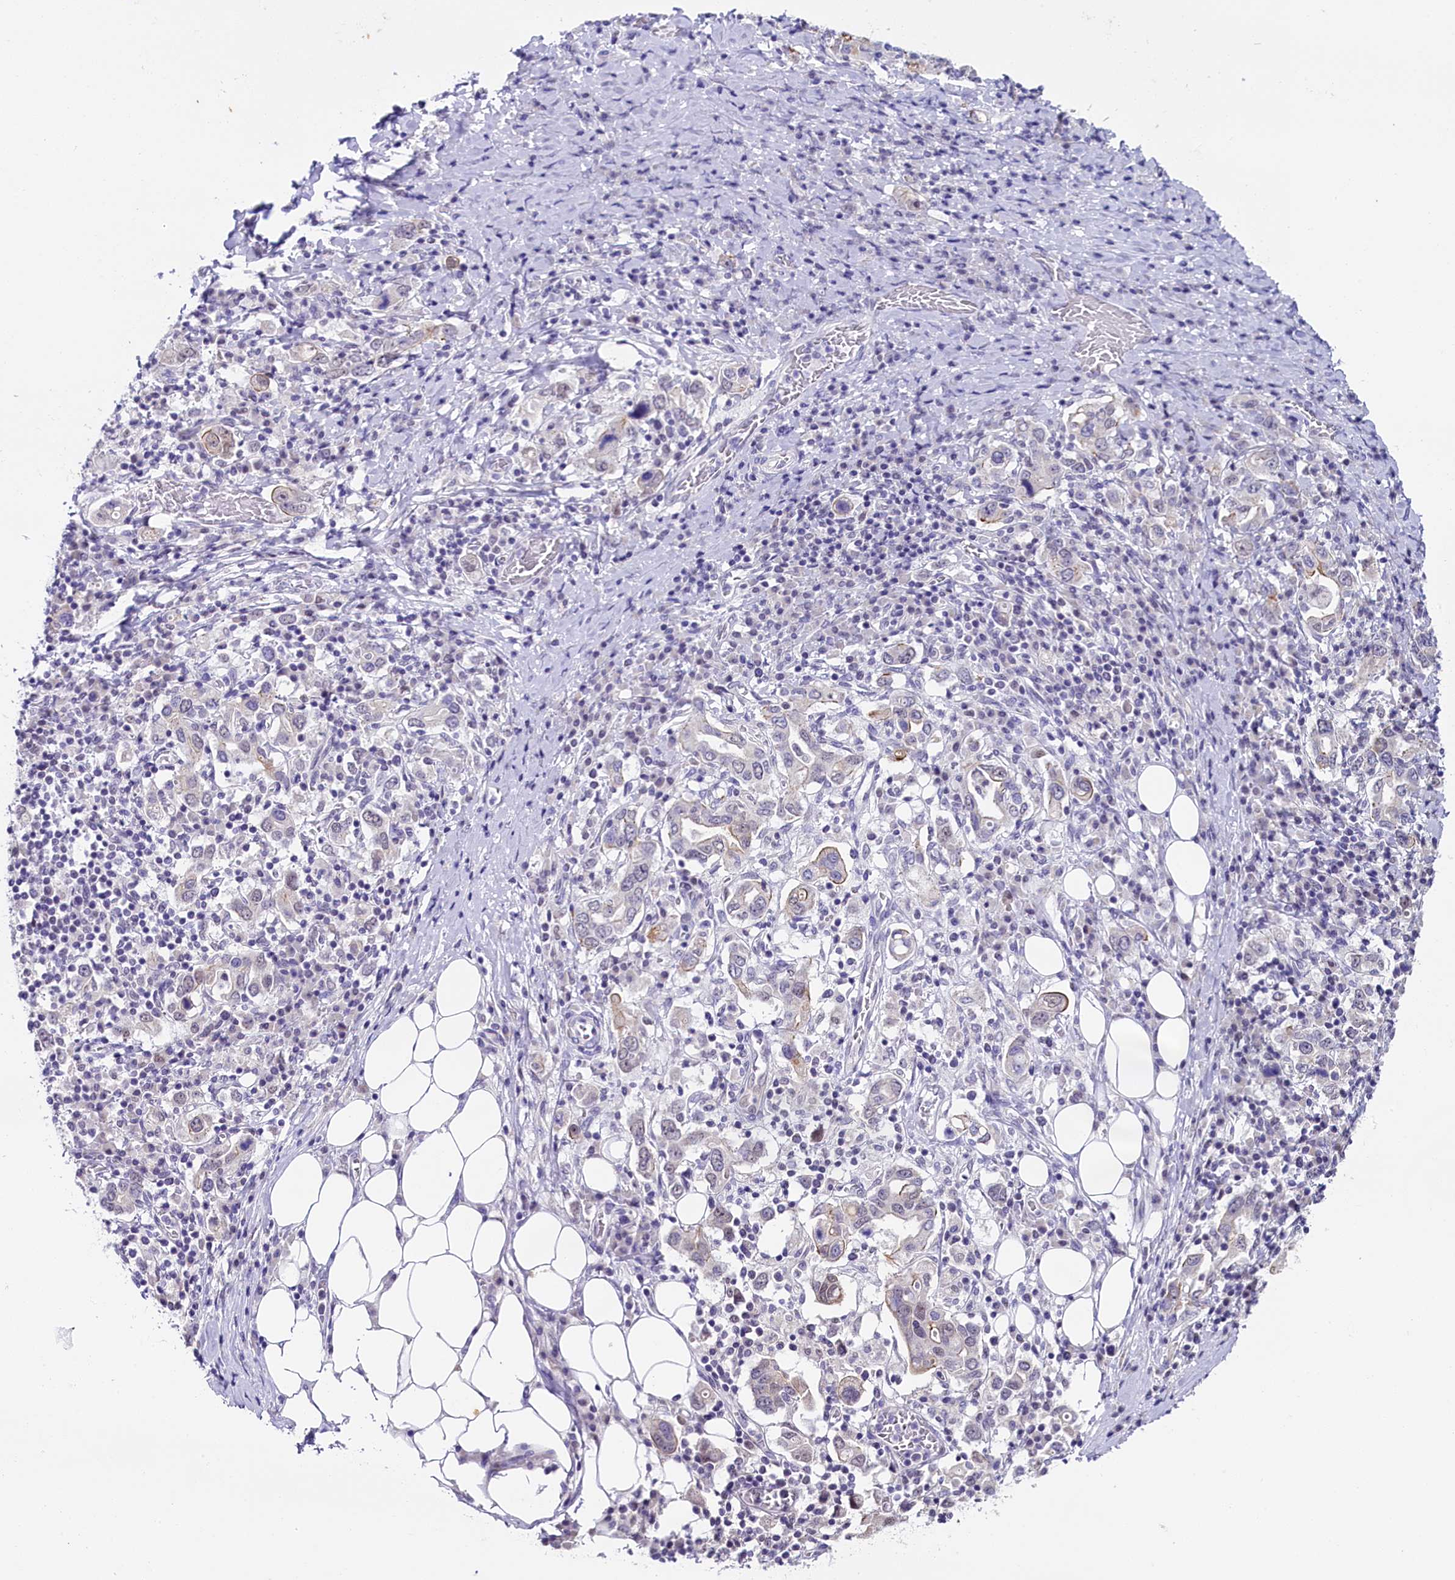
{"staining": {"intensity": "moderate", "quantity": "<25%", "location": "cytoplasmic/membranous"}, "tissue": "stomach cancer", "cell_type": "Tumor cells", "image_type": "cancer", "snomed": [{"axis": "morphology", "description": "Adenocarcinoma, NOS"}, {"axis": "topography", "description": "Stomach, upper"}, {"axis": "topography", "description": "Stomach"}], "caption": "Protein expression analysis of adenocarcinoma (stomach) shows moderate cytoplasmic/membranous staining in about <25% of tumor cells.", "gene": "OSGEP", "patient": {"sex": "male", "age": 62}}